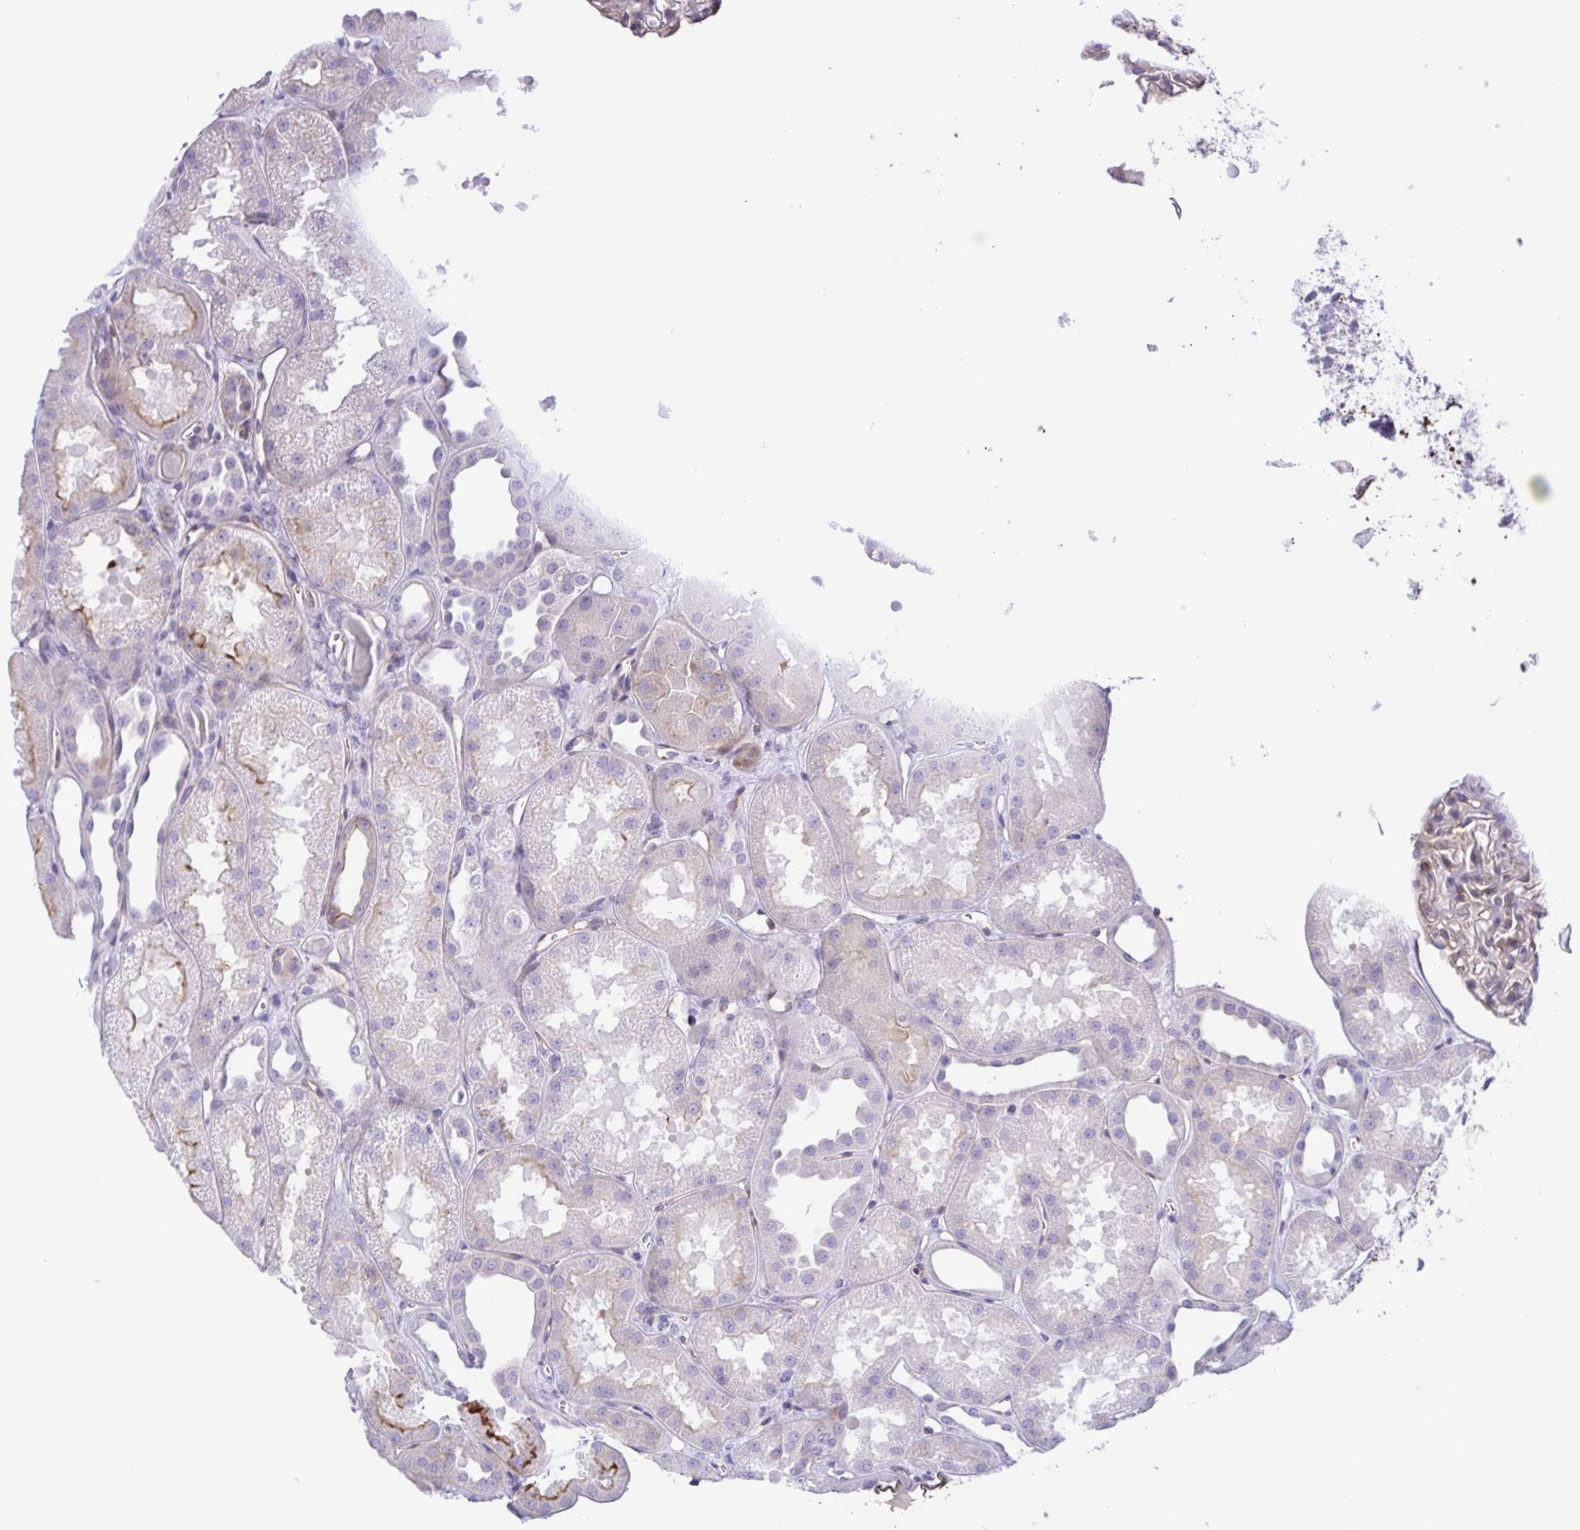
{"staining": {"intensity": "weak", "quantity": "25%-75%", "location": "cytoplasmic/membranous"}, "tissue": "kidney", "cell_type": "Cells in glomeruli", "image_type": "normal", "snomed": [{"axis": "morphology", "description": "Normal tissue, NOS"}, {"axis": "topography", "description": "Kidney"}], "caption": "Protein staining by immunohistochemistry (IHC) exhibits weak cytoplasmic/membranous staining in about 25%-75% of cells in glomeruli in unremarkable kidney. The protein of interest is stained brown, and the nuclei are stained in blue (DAB (3,3'-diaminobenzidine) IHC with brightfield microscopy, high magnification).", "gene": "FLT1", "patient": {"sex": "male", "age": 61}}